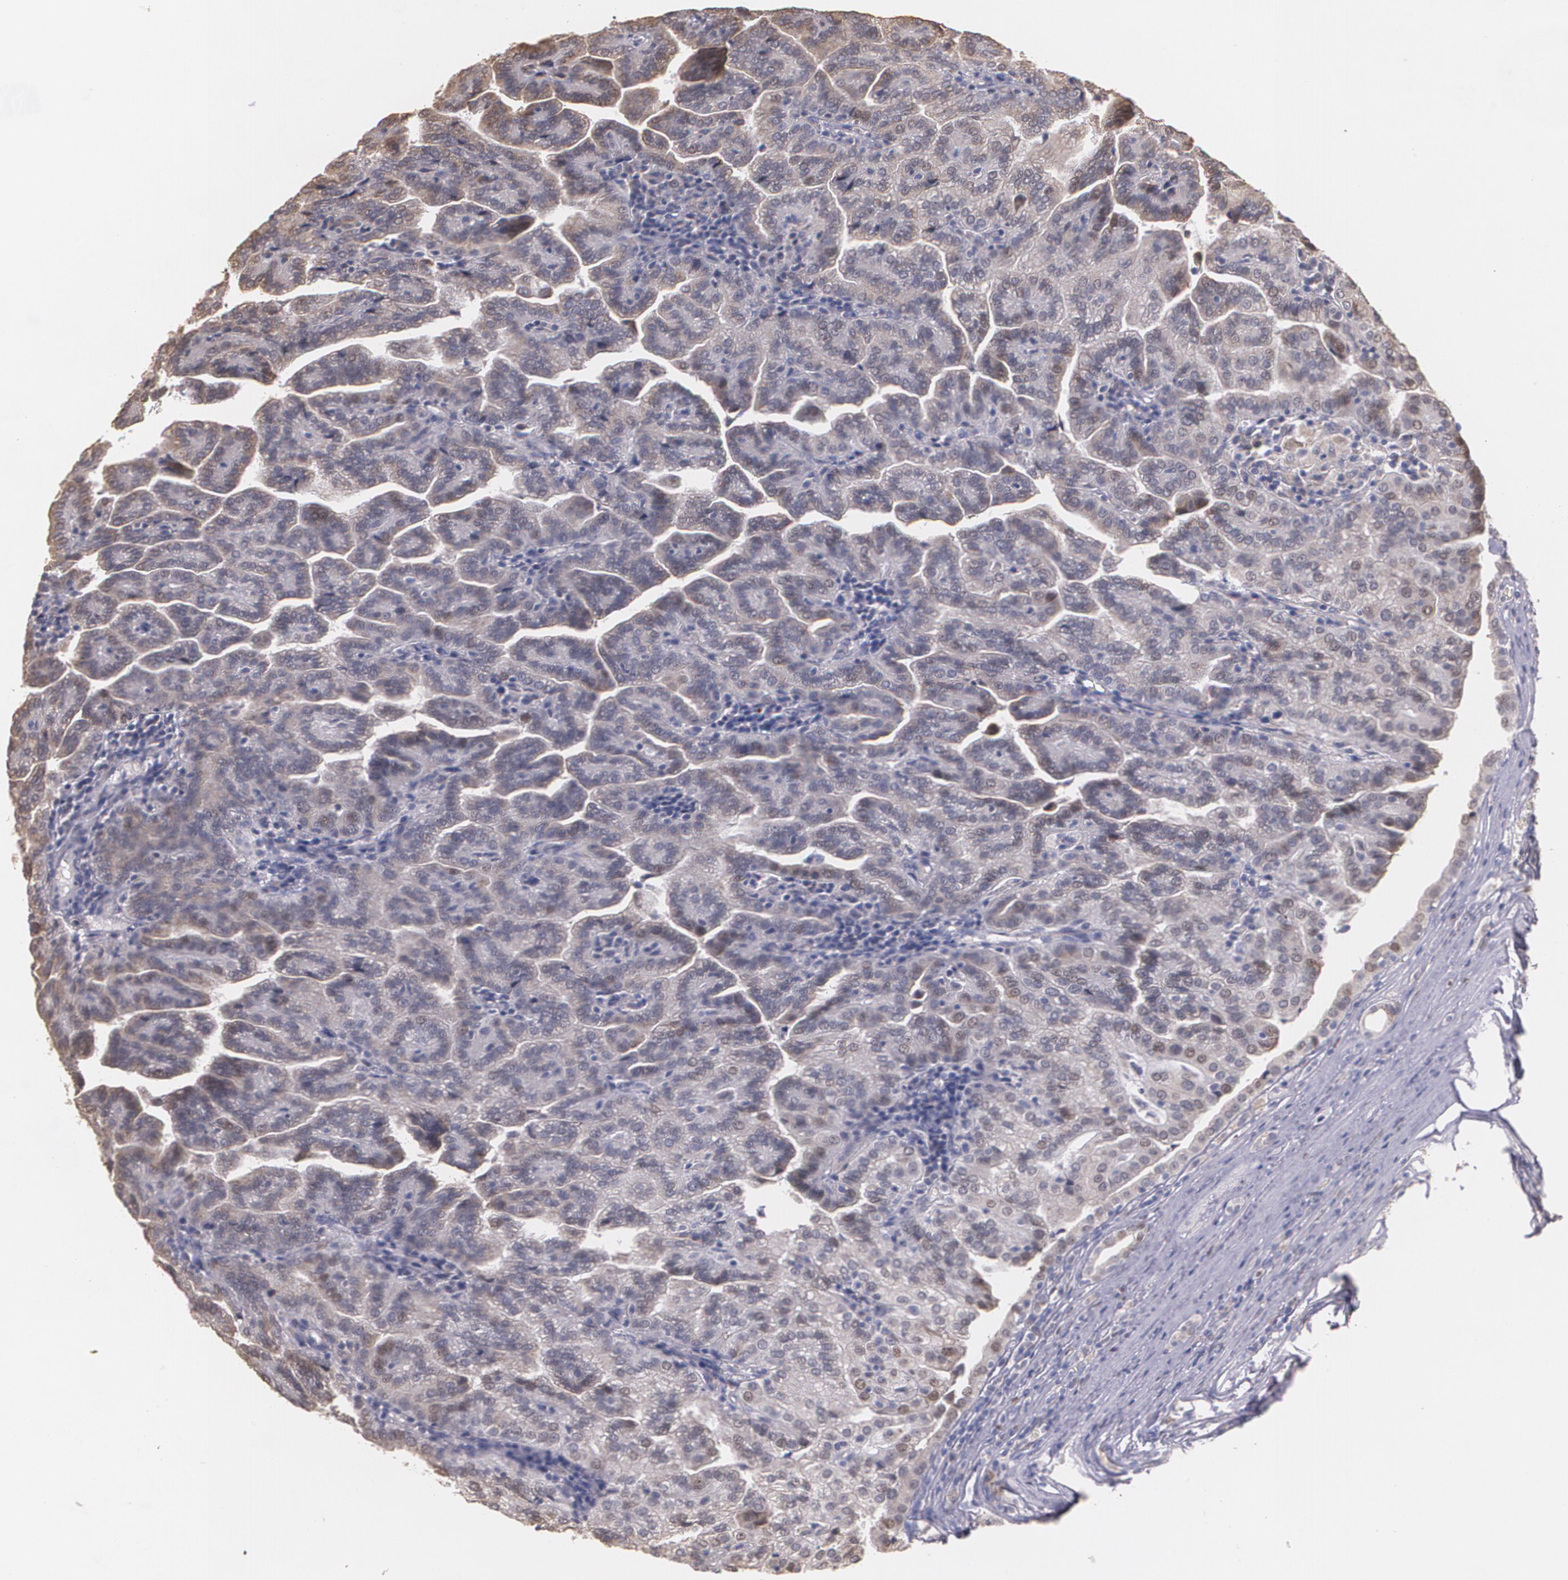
{"staining": {"intensity": "weak", "quantity": ">75%", "location": "cytoplasmic/membranous,nuclear"}, "tissue": "renal cancer", "cell_type": "Tumor cells", "image_type": "cancer", "snomed": [{"axis": "morphology", "description": "Adenocarcinoma, NOS"}, {"axis": "topography", "description": "Kidney"}], "caption": "Brown immunohistochemical staining in renal cancer (adenocarcinoma) reveals weak cytoplasmic/membranous and nuclear expression in approximately >75% of tumor cells. (Brightfield microscopy of DAB IHC at high magnification).", "gene": "ATF3", "patient": {"sex": "male", "age": 61}}